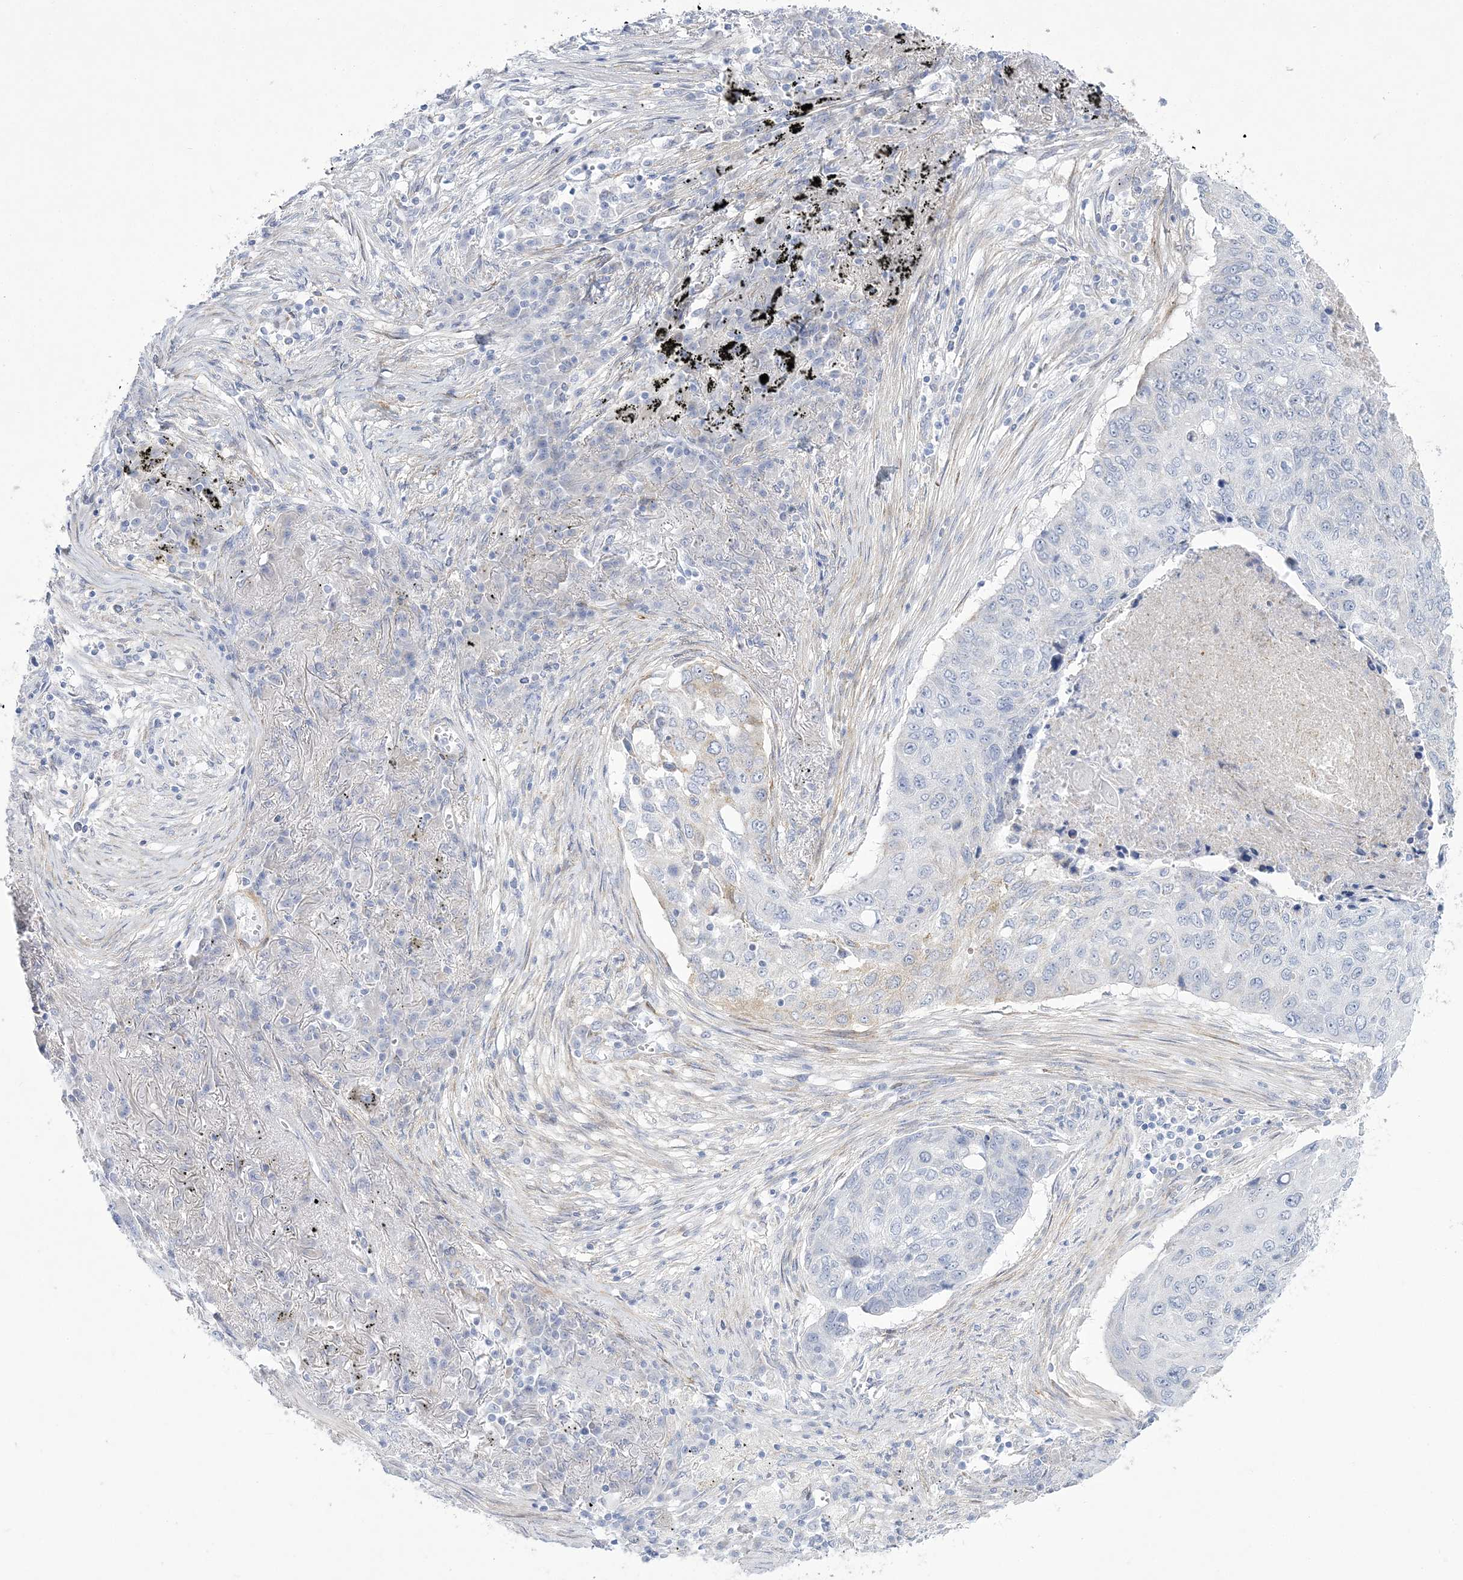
{"staining": {"intensity": "negative", "quantity": "none", "location": "none"}, "tissue": "lung cancer", "cell_type": "Tumor cells", "image_type": "cancer", "snomed": [{"axis": "morphology", "description": "Squamous cell carcinoma, NOS"}, {"axis": "topography", "description": "Lung"}], "caption": "A high-resolution photomicrograph shows IHC staining of lung cancer, which displays no significant staining in tumor cells.", "gene": "WDR27", "patient": {"sex": "female", "age": 63}}